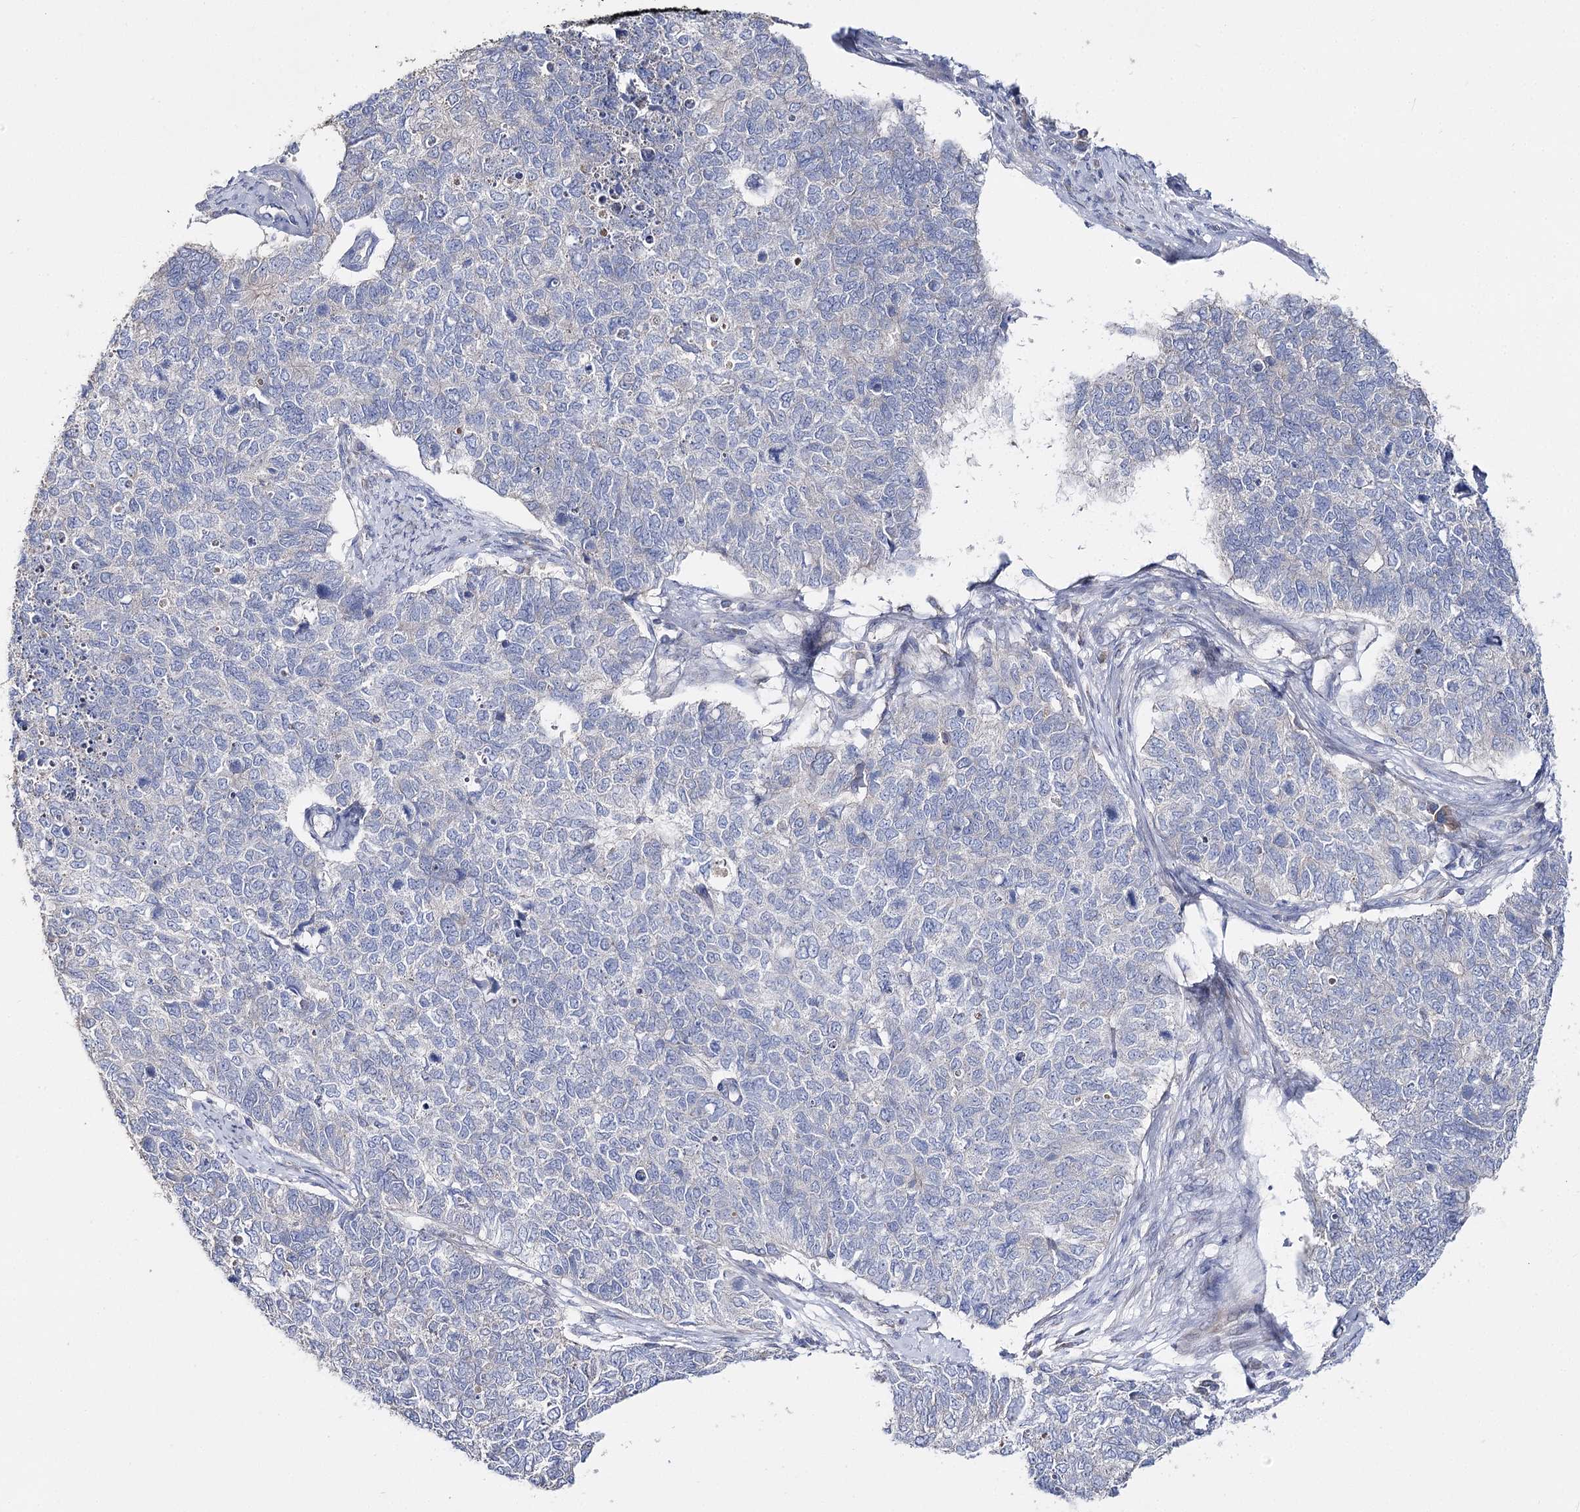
{"staining": {"intensity": "negative", "quantity": "none", "location": "none"}, "tissue": "cervical cancer", "cell_type": "Tumor cells", "image_type": "cancer", "snomed": [{"axis": "morphology", "description": "Squamous cell carcinoma, NOS"}, {"axis": "topography", "description": "Cervix"}], "caption": "Cervical cancer (squamous cell carcinoma) stained for a protein using IHC shows no expression tumor cells.", "gene": "NRAP", "patient": {"sex": "female", "age": 63}}